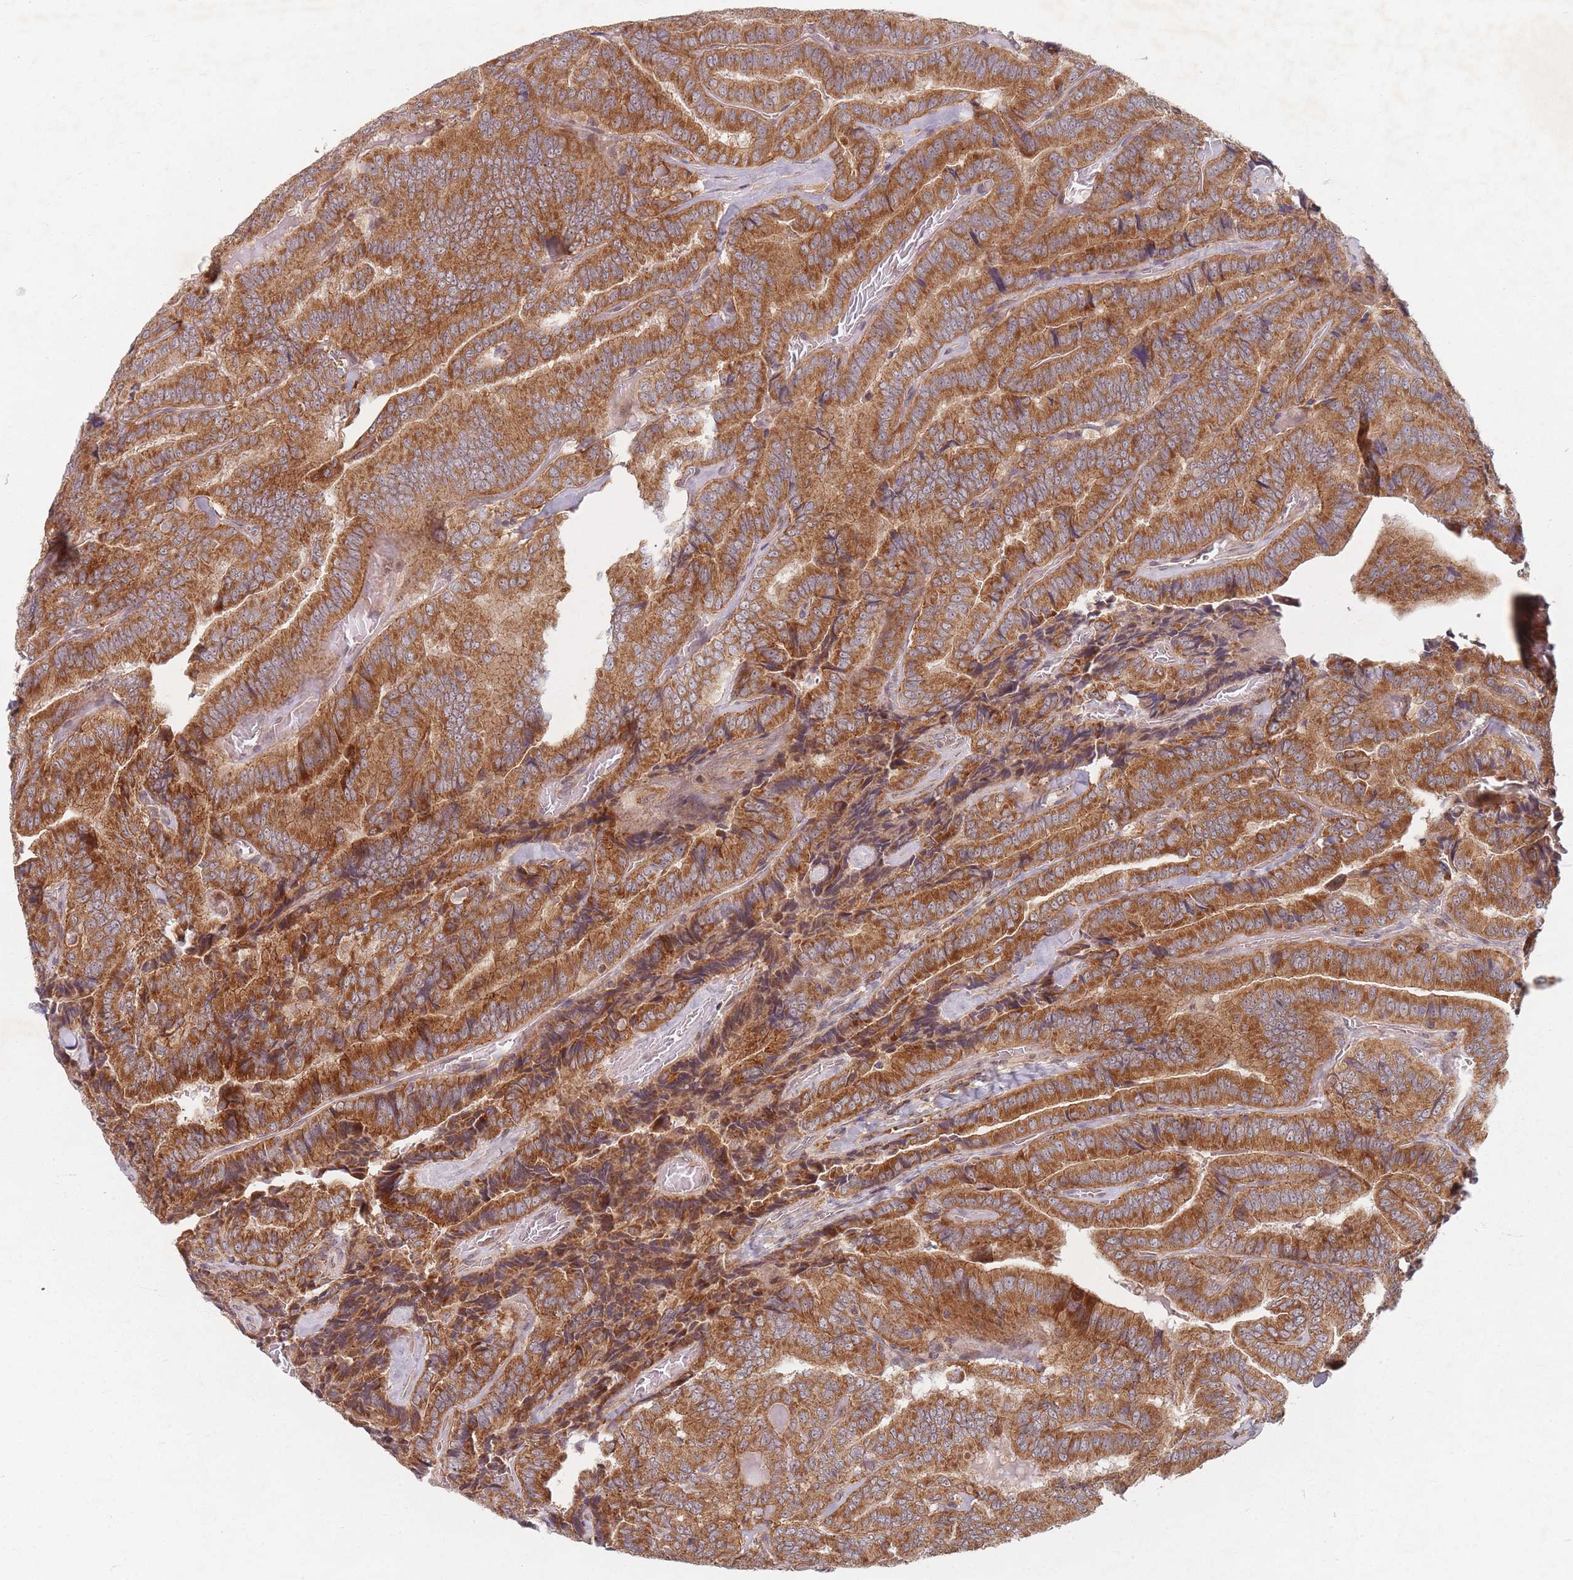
{"staining": {"intensity": "strong", "quantity": ">75%", "location": "cytoplasmic/membranous"}, "tissue": "thyroid cancer", "cell_type": "Tumor cells", "image_type": "cancer", "snomed": [{"axis": "morphology", "description": "Papillary adenocarcinoma, NOS"}, {"axis": "topography", "description": "Thyroid gland"}], "caption": "This micrograph displays immunohistochemistry (IHC) staining of thyroid cancer (papillary adenocarcinoma), with high strong cytoplasmic/membranous expression in approximately >75% of tumor cells.", "gene": "RADX", "patient": {"sex": "male", "age": 61}}